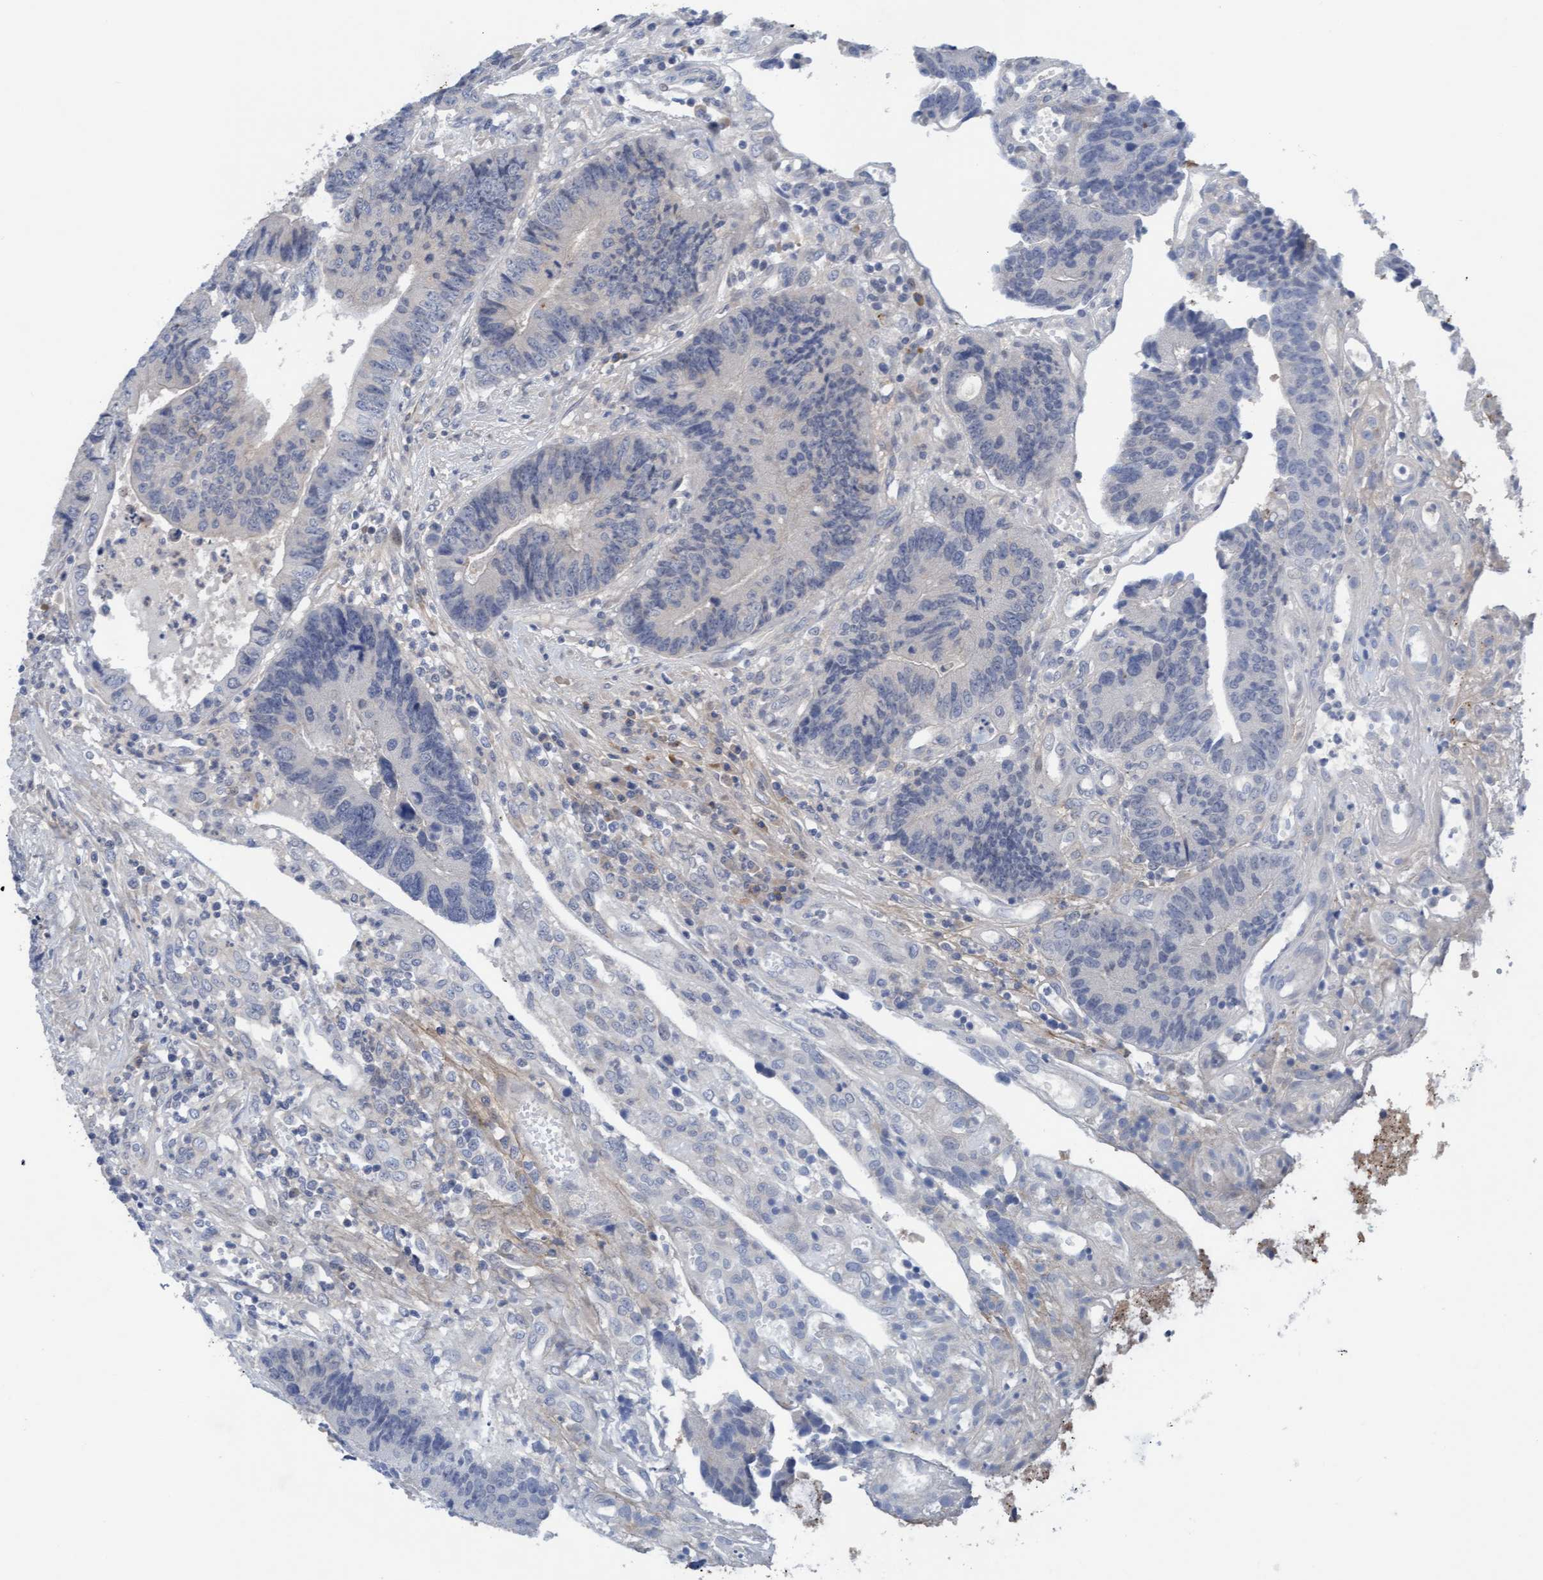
{"staining": {"intensity": "negative", "quantity": "none", "location": "none"}, "tissue": "colorectal cancer", "cell_type": "Tumor cells", "image_type": "cancer", "snomed": [{"axis": "morphology", "description": "Adenocarcinoma, NOS"}, {"axis": "topography", "description": "Rectum"}], "caption": "This is an immunohistochemistry (IHC) histopathology image of human colorectal cancer. There is no expression in tumor cells.", "gene": "PLCD1", "patient": {"sex": "male", "age": 84}}